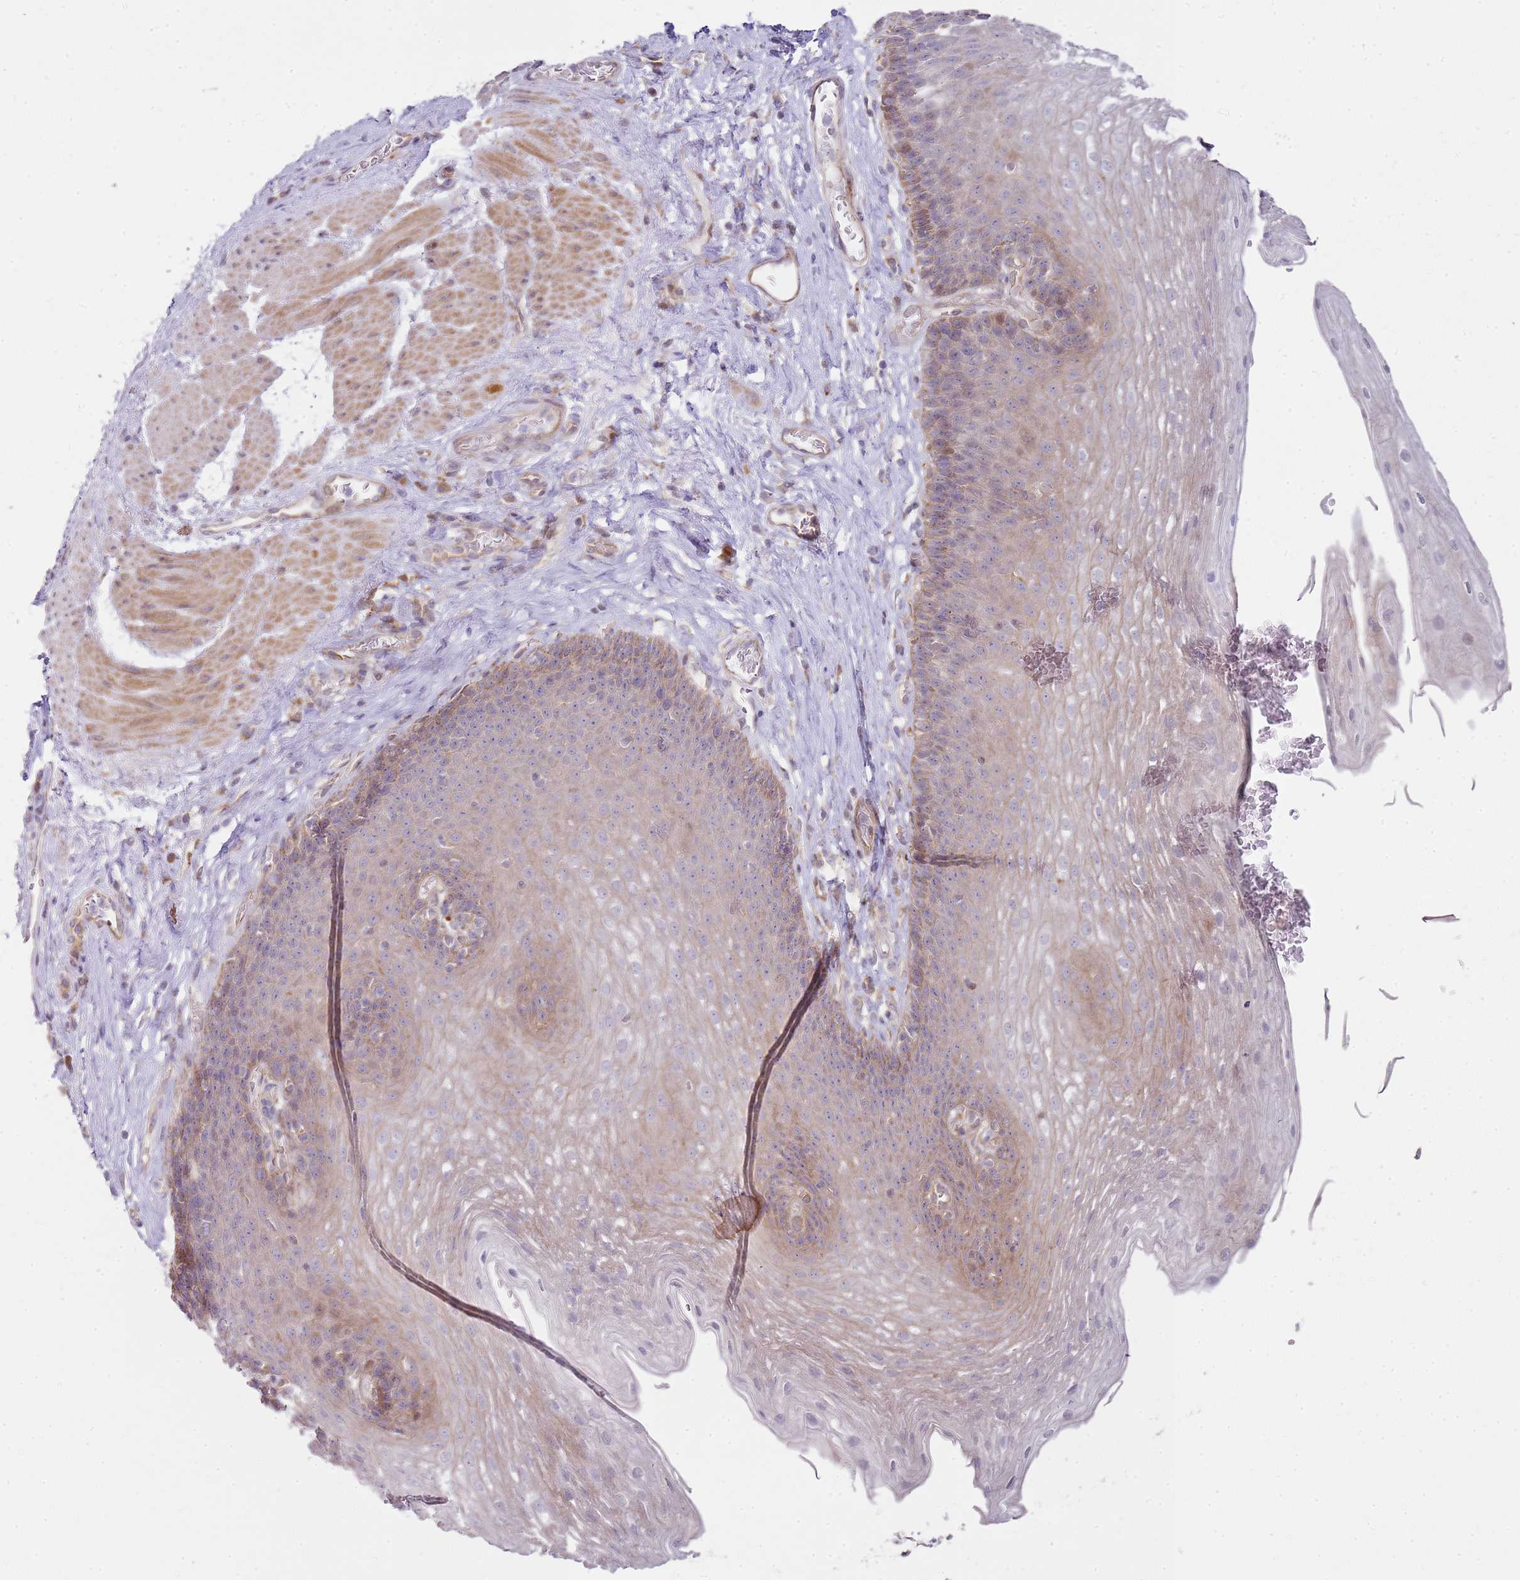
{"staining": {"intensity": "weak", "quantity": "25%-75%", "location": "cytoplasmic/membranous"}, "tissue": "esophagus", "cell_type": "Squamous epithelial cells", "image_type": "normal", "snomed": [{"axis": "morphology", "description": "Normal tissue, NOS"}, {"axis": "topography", "description": "Esophagus"}], "caption": "A brown stain highlights weak cytoplasmic/membranous positivity of a protein in squamous epithelial cells of unremarkable human esophagus.", "gene": "GRAP", "patient": {"sex": "female", "age": 66}}